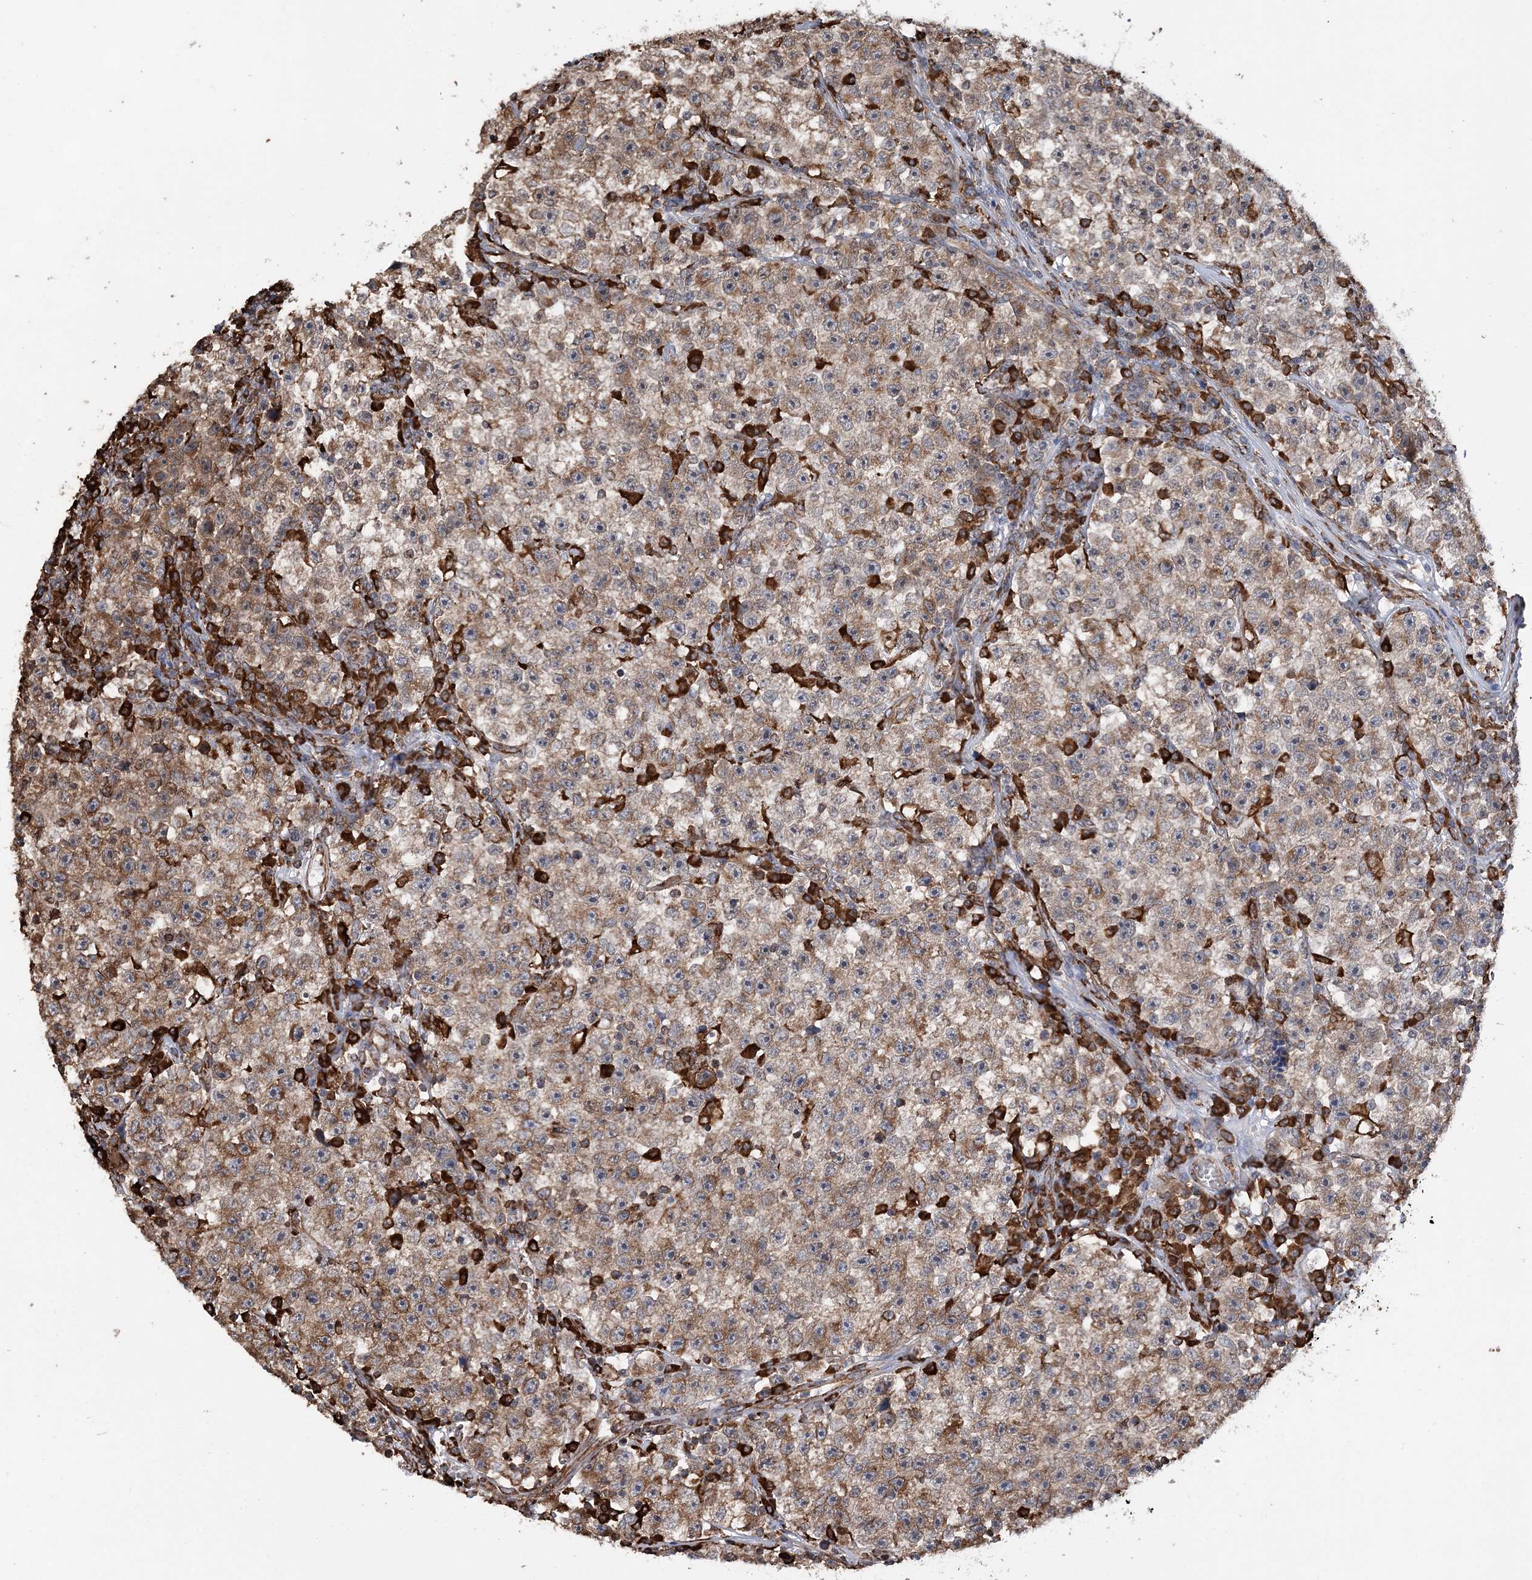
{"staining": {"intensity": "moderate", "quantity": ">75%", "location": "cytoplasmic/membranous"}, "tissue": "testis cancer", "cell_type": "Tumor cells", "image_type": "cancer", "snomed": [{"axis": "morphology", "description": "Seminoma, NOS"}, {"axis": "topography", "description": "Testis"}], "caption": "Seminoma (testis) tissue shows moderate cytoplasmic/membranous expression in approximately >75% of tumor cells", "gene": "WDR12", "patient": {"sex": "male", "age": 22}}